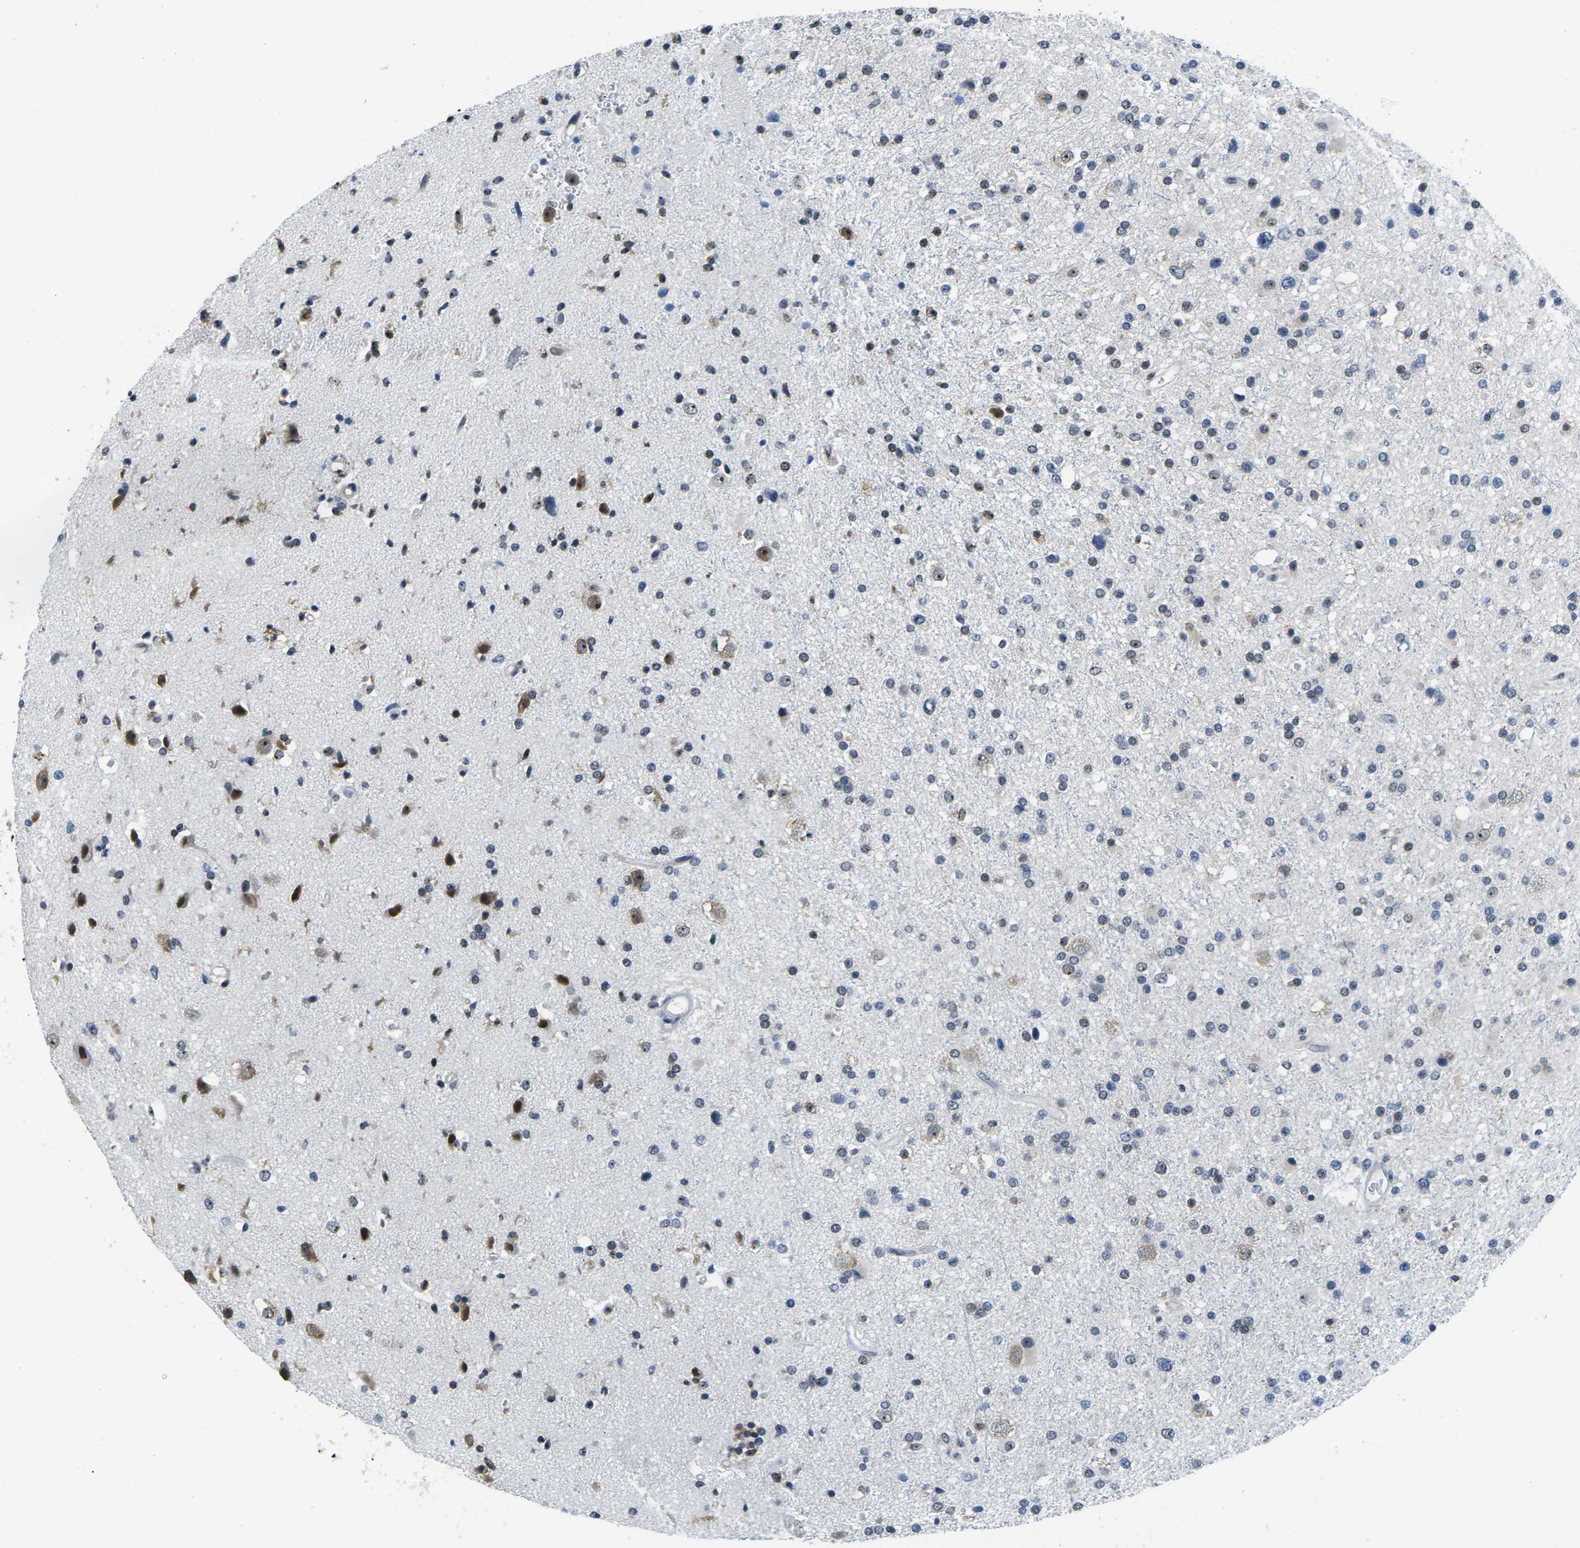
{"staining": {"intensity": "weak", "quantity": "<25%", "location": "cytoplasmic/membranous"}, "tissue": "glioma", "cell_type": "Tumor cells", "image_type": "cancer", "snomed": [{"axis": "morphology", "description": "Glioma, malignant, High grade"}, {"axis": "topography", "description": "Brain"}], "caption": "Immunohistochemistry of human glioma exhibits no staining in tumor cells.", "gene": "NSRP1", "patient": {"sex": "male", "age": 33}}